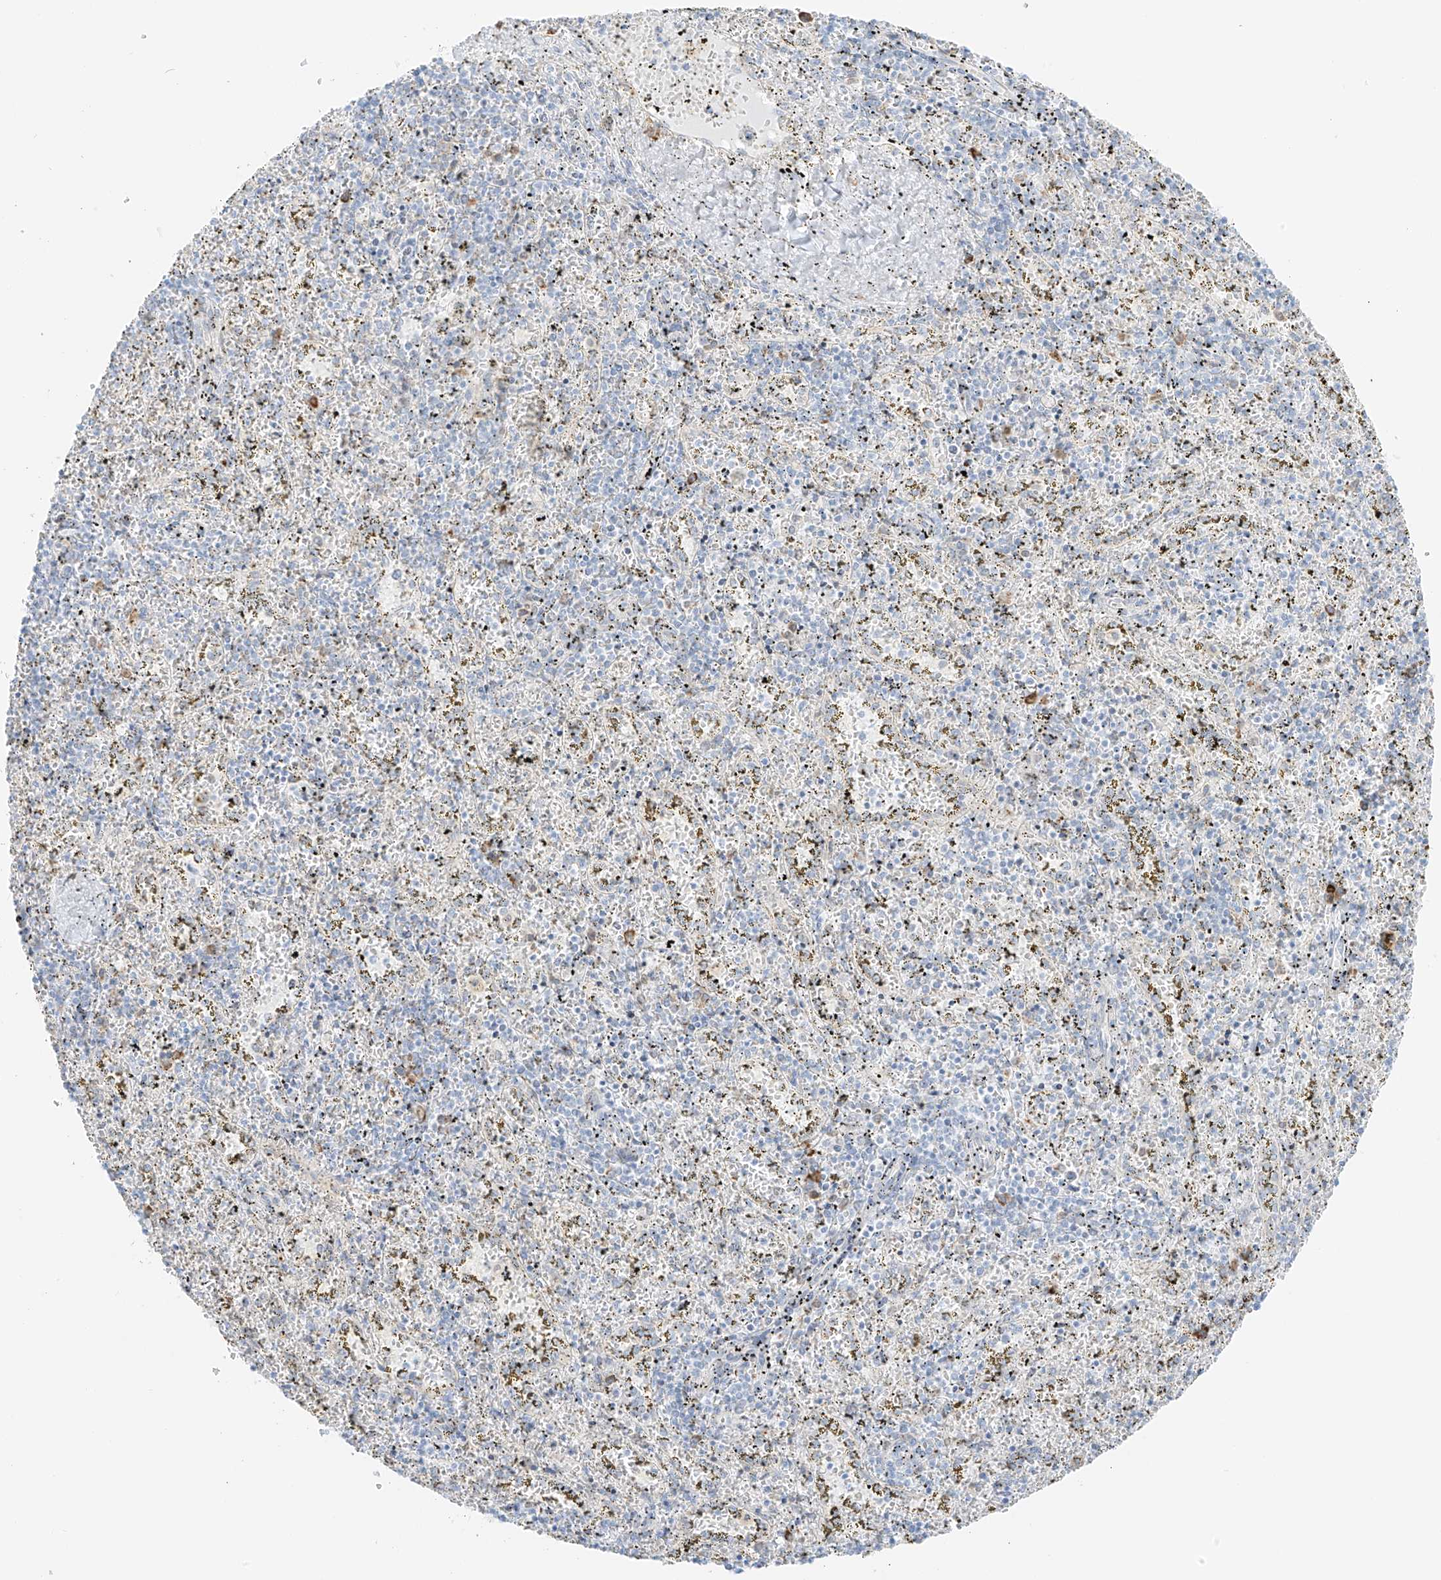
{"staining": {"intensity": "strong", "quantity": "<25%", "location": "cytoplasmic/membranous"}, "tissue": "spleen", "cell_type": "Cells in red pulp", "image_type": "normal", "snomed": [{"axis": "morphology", "description": "Normal tissue, NOS"}, {"axis": "topography", "description": "Spleen"}], "caption": "Immunohistochemistry (IHC) staining of benign spleen, which shows medium levels of strong cytoplasmic/membranous positivity in about <25% of cells in red pulp indicating strong cytoplasmic/membranous protein staining. The staining was performed using DAB (3,3'-diaminobenzidine) (brown) for protein detection and nuclei were counterstained in hematoxylin (blue).", "gene": "LRRC59", "patient": {"sex": "male", "age": 11}}